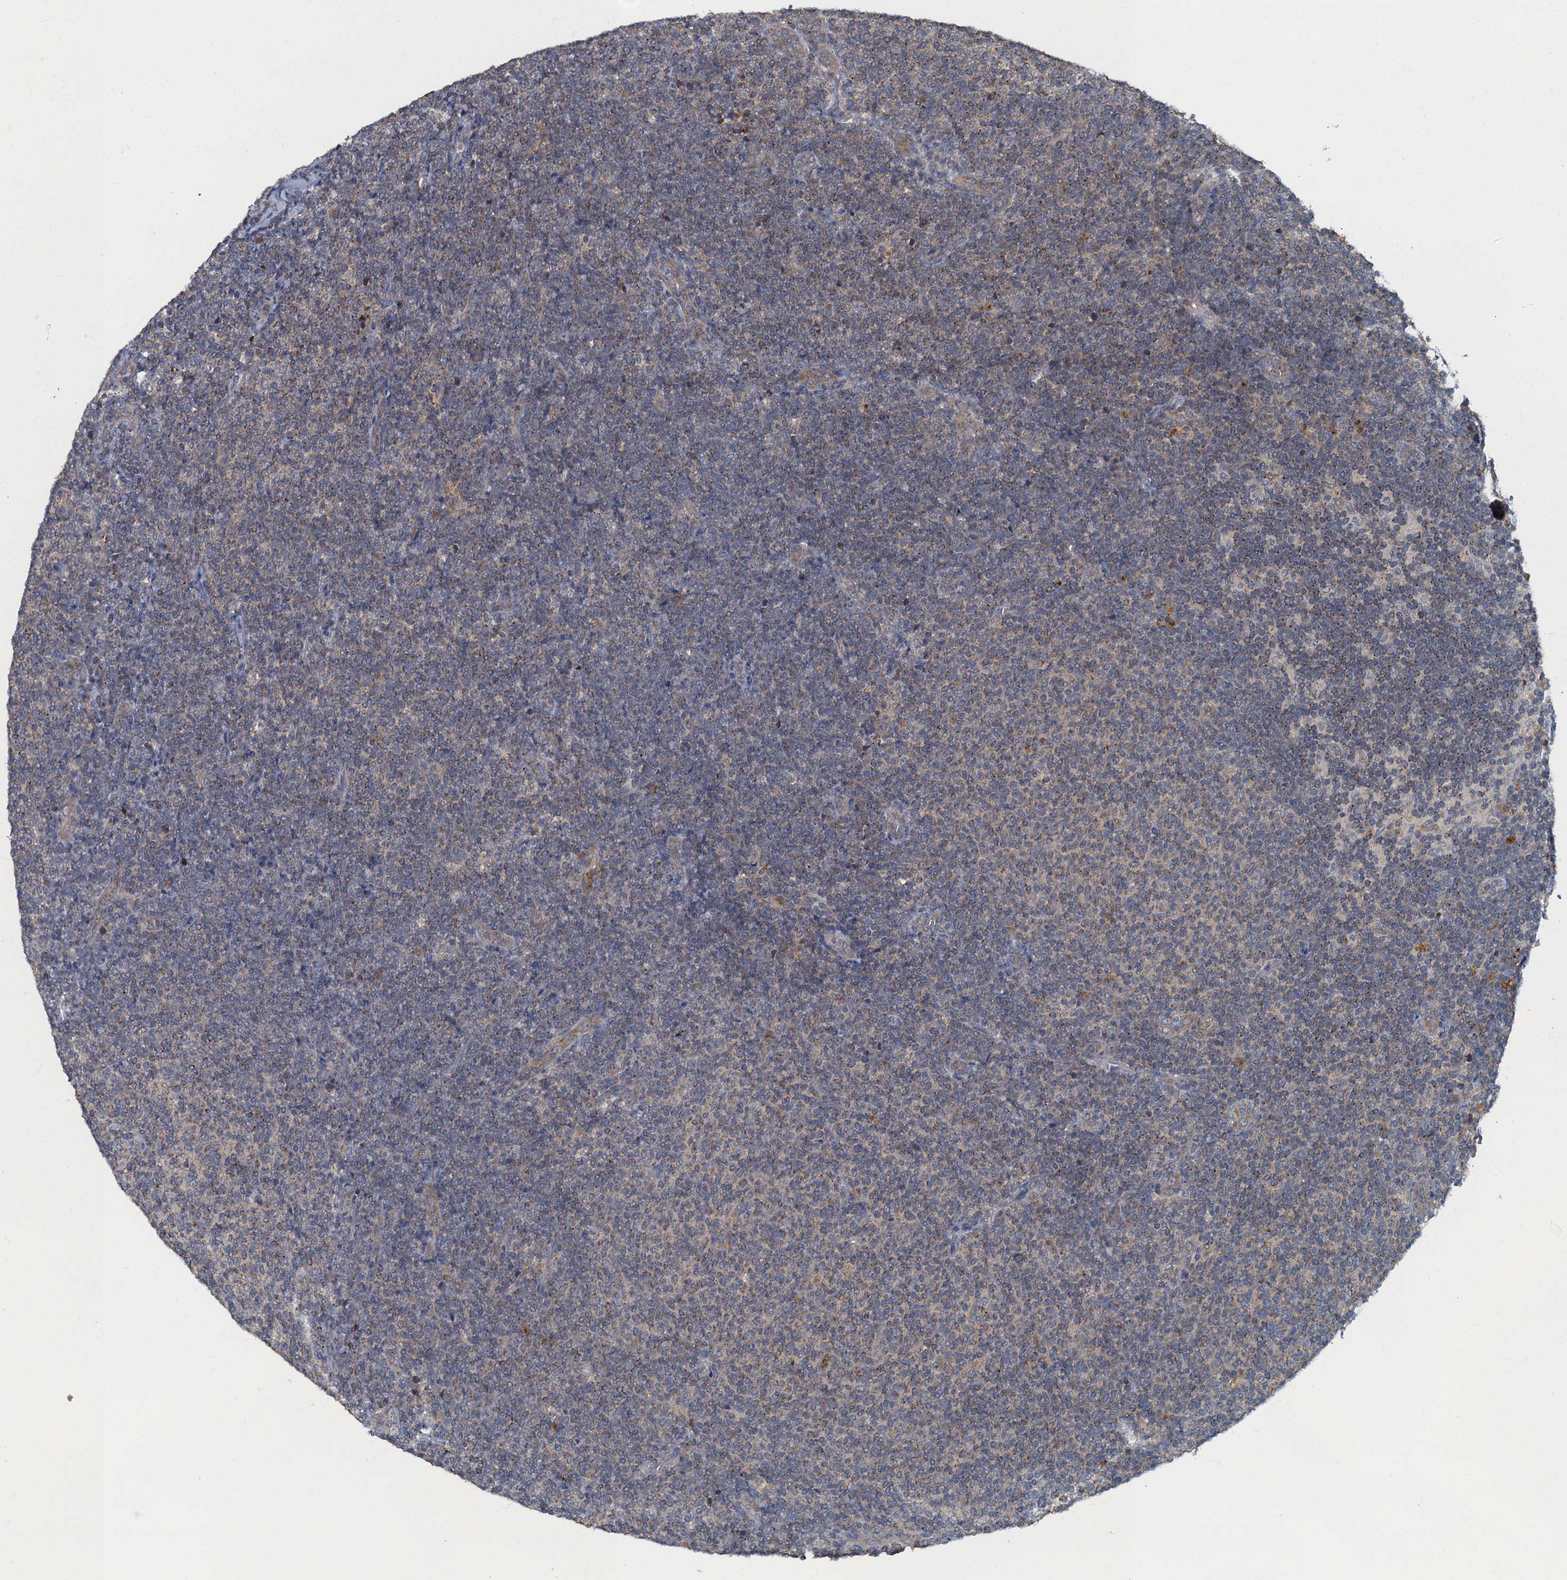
{"staining": {"intensity": "weak", "quantity": ">75%", "location": "cytoplasmic/membranous"}, "tissue": "lymphoma", "cell_type": "Tumor cells", "image_type": "cancer", "snomed": [{"axis": "morphology", "description": "Malignant lymphoma, non-Hodgkin's type, Low grade"}, {"axis": "topography", "description": "Lymph node"}], "caption": "Weak cytoplasmic/membranous expression for a protein is seen in approximately >75% of tumor cells of lymphoma using immunohistochemistry.", "gene": "WDCP", "patient": {"sex": "male", "age": 66}}